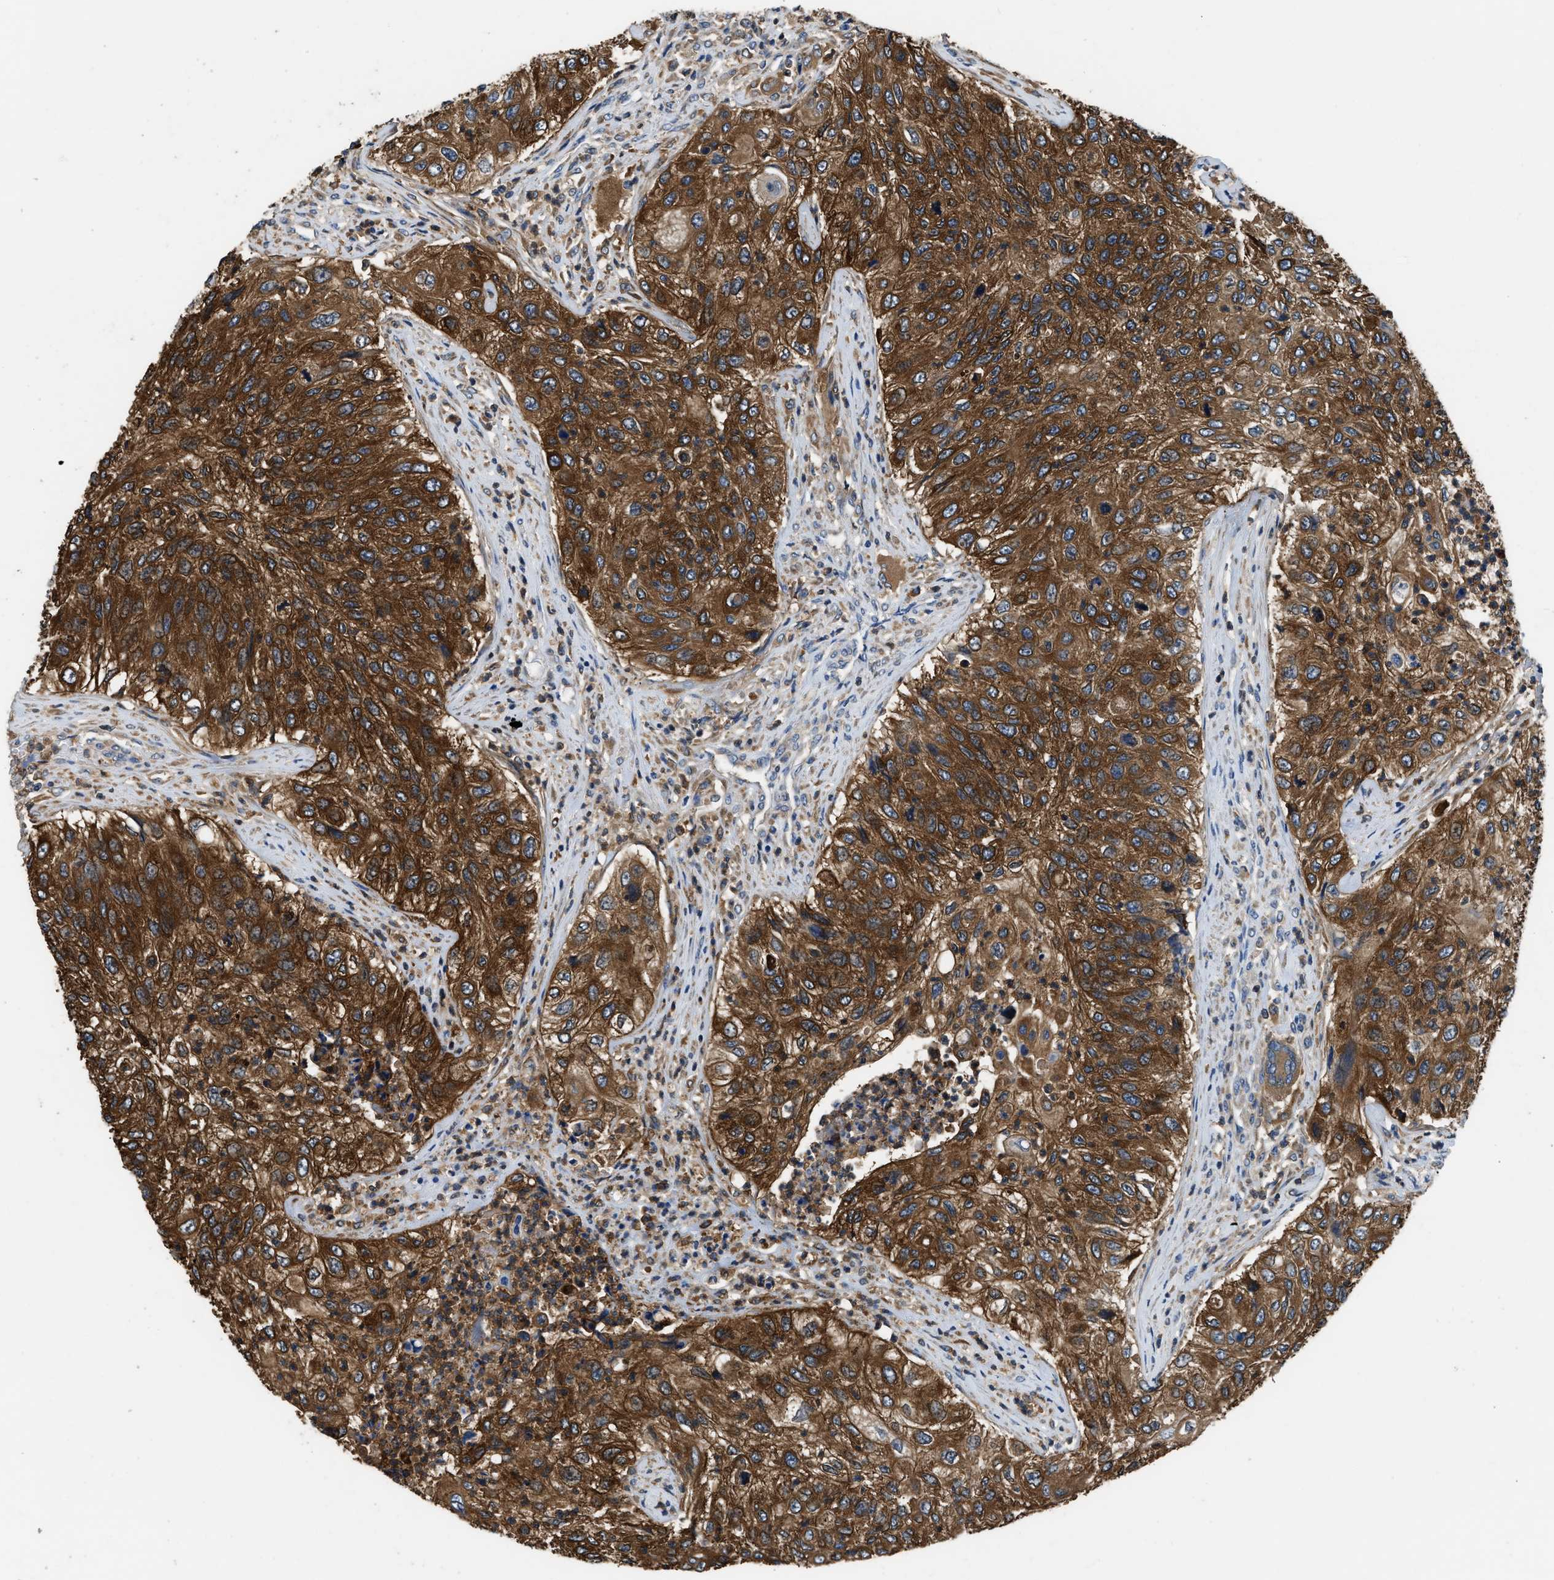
{"staining": {"intensity": "strong", "quantity": ">75%", "location": "cytoplasmic/membranous"}, "tissue": "urothelial cancer", "cell_type": "Tumor cells", "image_type": "cancer", "snomed": [{"axis": "morphology", "description": "Urothelial carcinoma, High grade"}, {"axis": "topography", "description": "Urinary bladder"}], "caption": "This histopathology image shows IHC staining of urothelial carcinoma (high-grade), with high strong cytoplasmic/membranous staining in about >75% of tumor cells.", "gene": "PKM", "patient": {"sex": "female", "age": 60}}